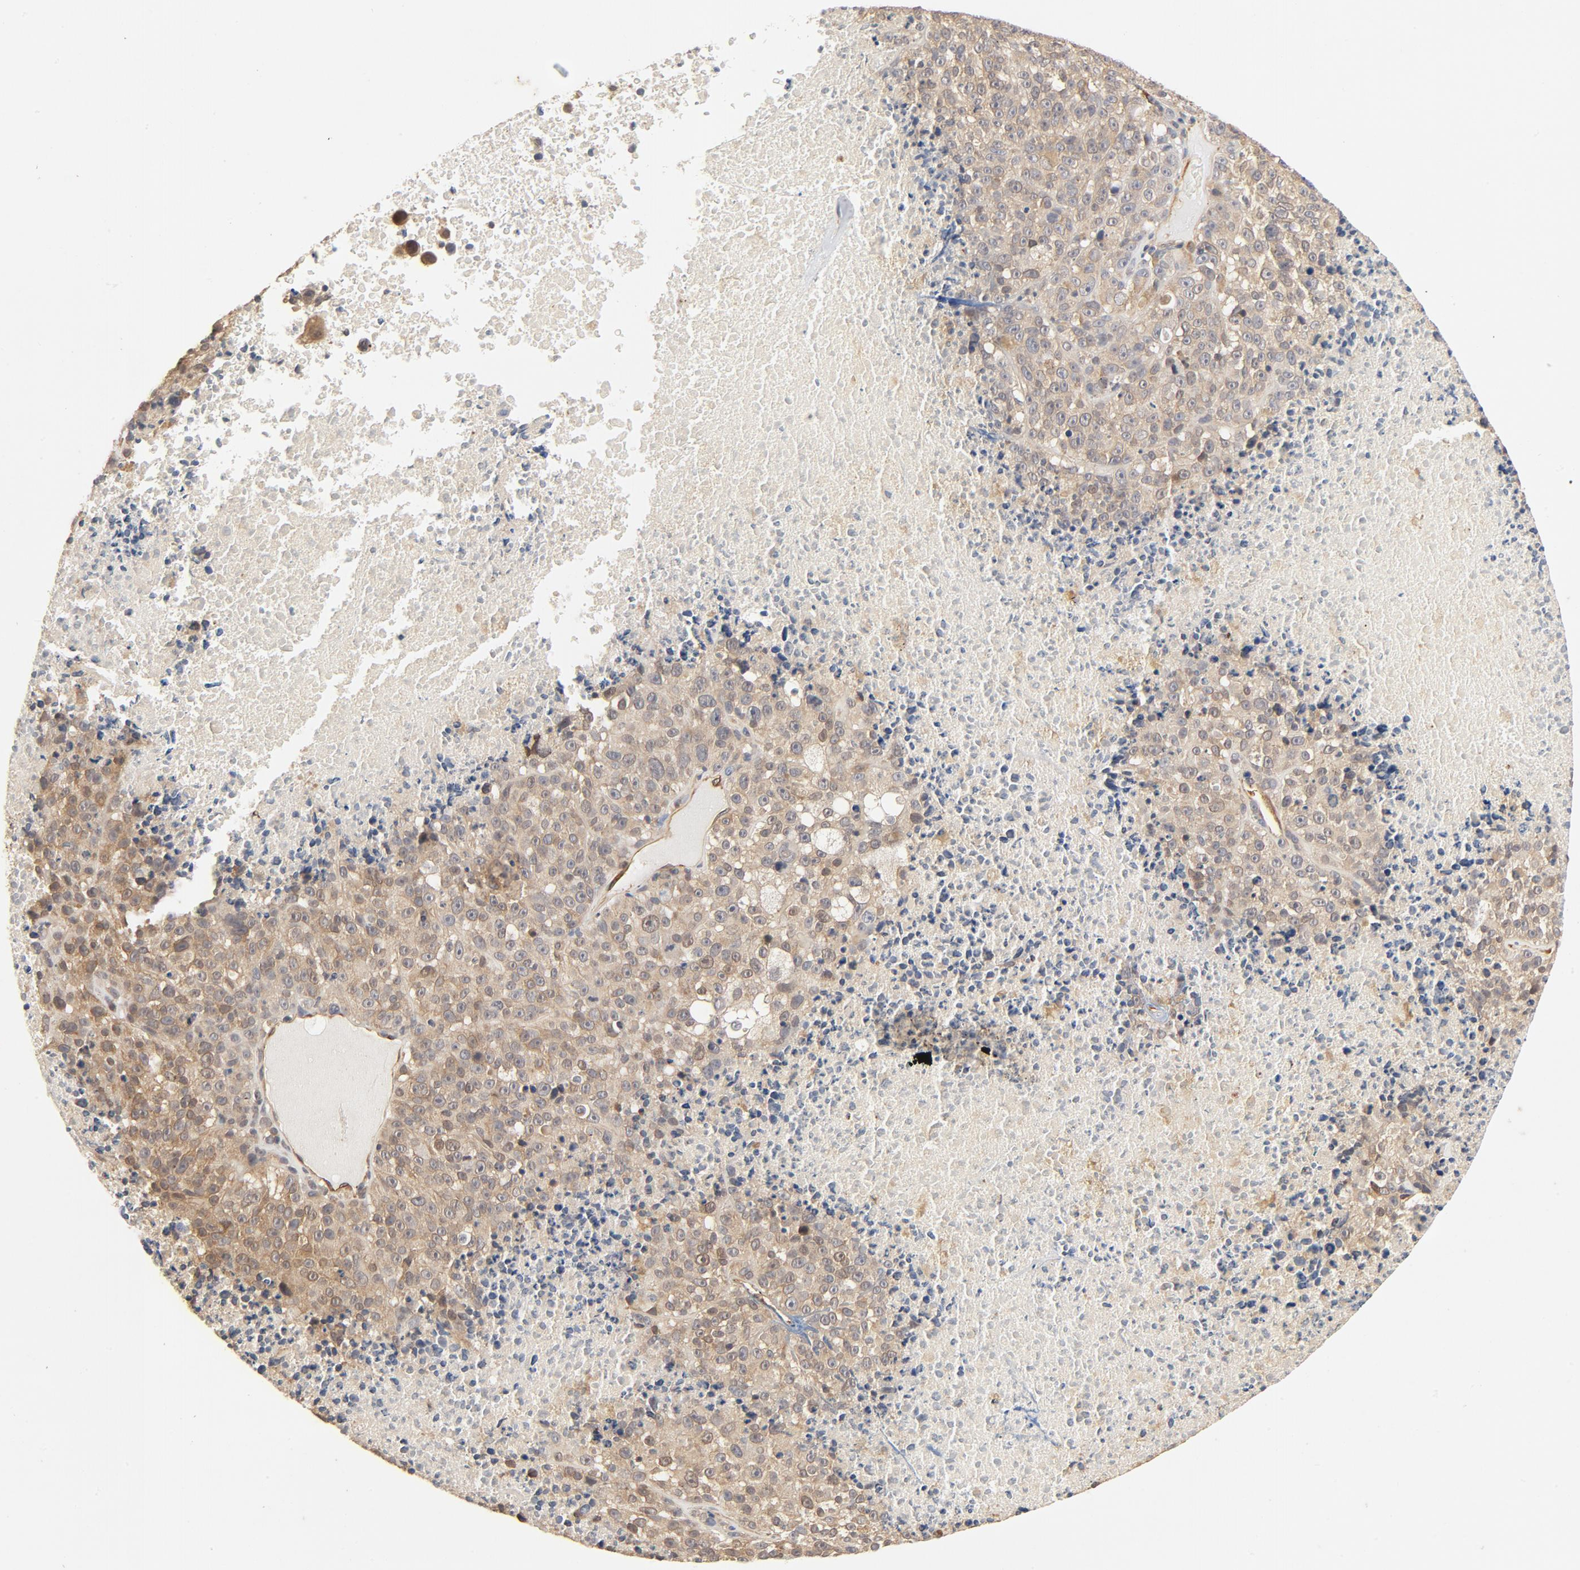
{"staining": {"intensity": "weak", "quantity": ">75%", "location": "cytoplasmic/membranous"}, "tissue": "melanoma", "cell_type": "Tumor cells", "image_type": "cancer", "snomed": [{"axis": "morphology", "description": "Malignant melanoma, Metastatic site"}, {"axis": "topography", "description": "Cerebral cortex"}], "caption": "The immunohistochemical stain highlights weak cytoplasmic/membranous staining in tumor cells of melanoma tissue.", "gene": "UBE2J1", "patient": {"sex": "female", "age": 52}}